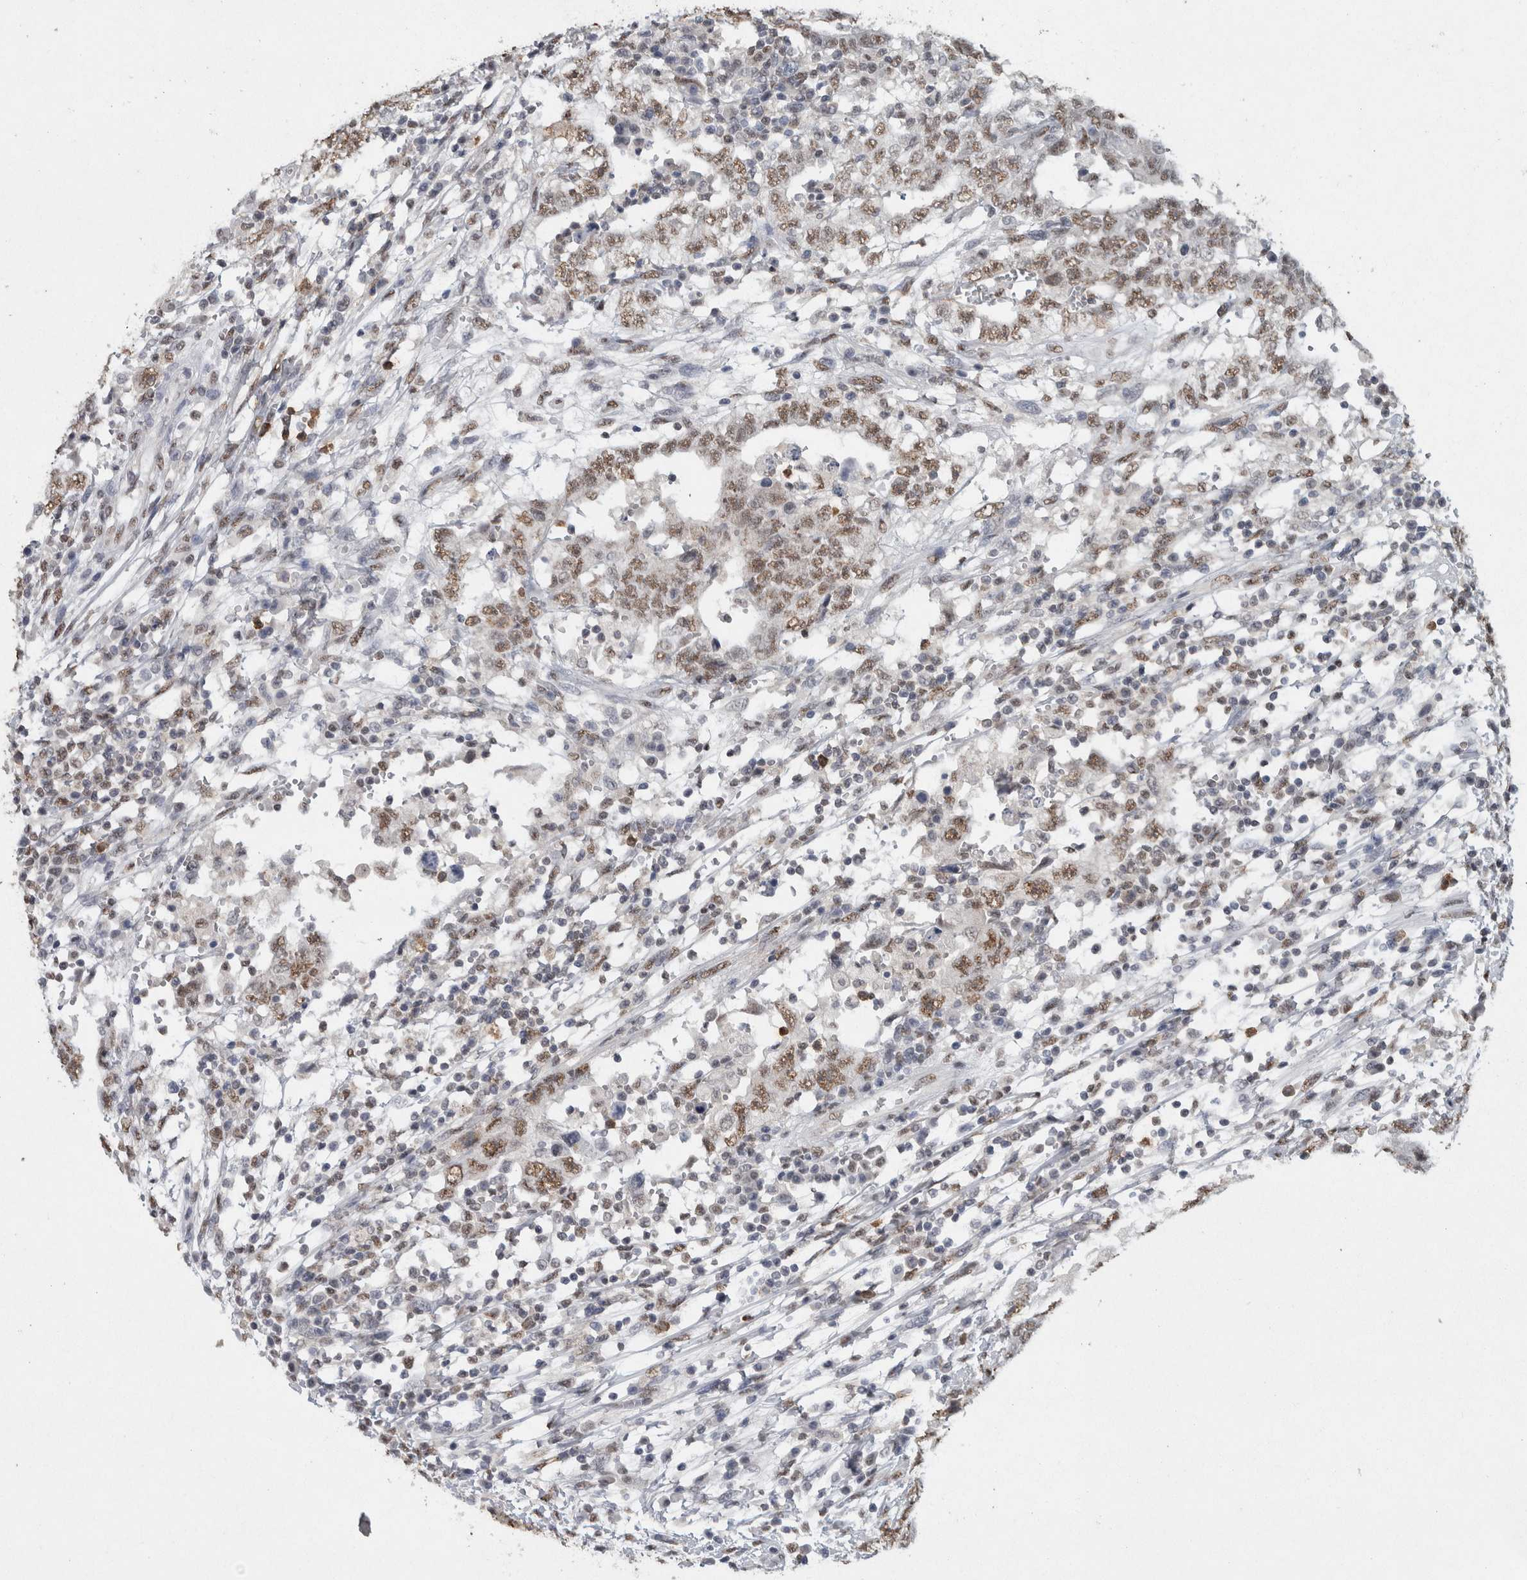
{"staining": {"intensity": "weak", "quantity": ">75%", "location": "nuclear"}, "tissue": "testis cancer", "cell_type": "Tumor cells", "image_type": "cancer", "snomed": [{"axis": "morphology", "description": "Carcinoma, Embryonal, NOS"}, {"axis": "topography", "description": "Testis"}], "caption": "A brown stain labels weak nuclear expression of a protein in embryonal carcinoma (testis) tumor cells. The staining was performed using DAB (3,3'-diaminobenzidine), with brown indicating positive protein expression. Nuclei are stained blue with hematoxylin.", "gene": "RPS6KA2", "patient": {"sex": "male", "age": 26}}